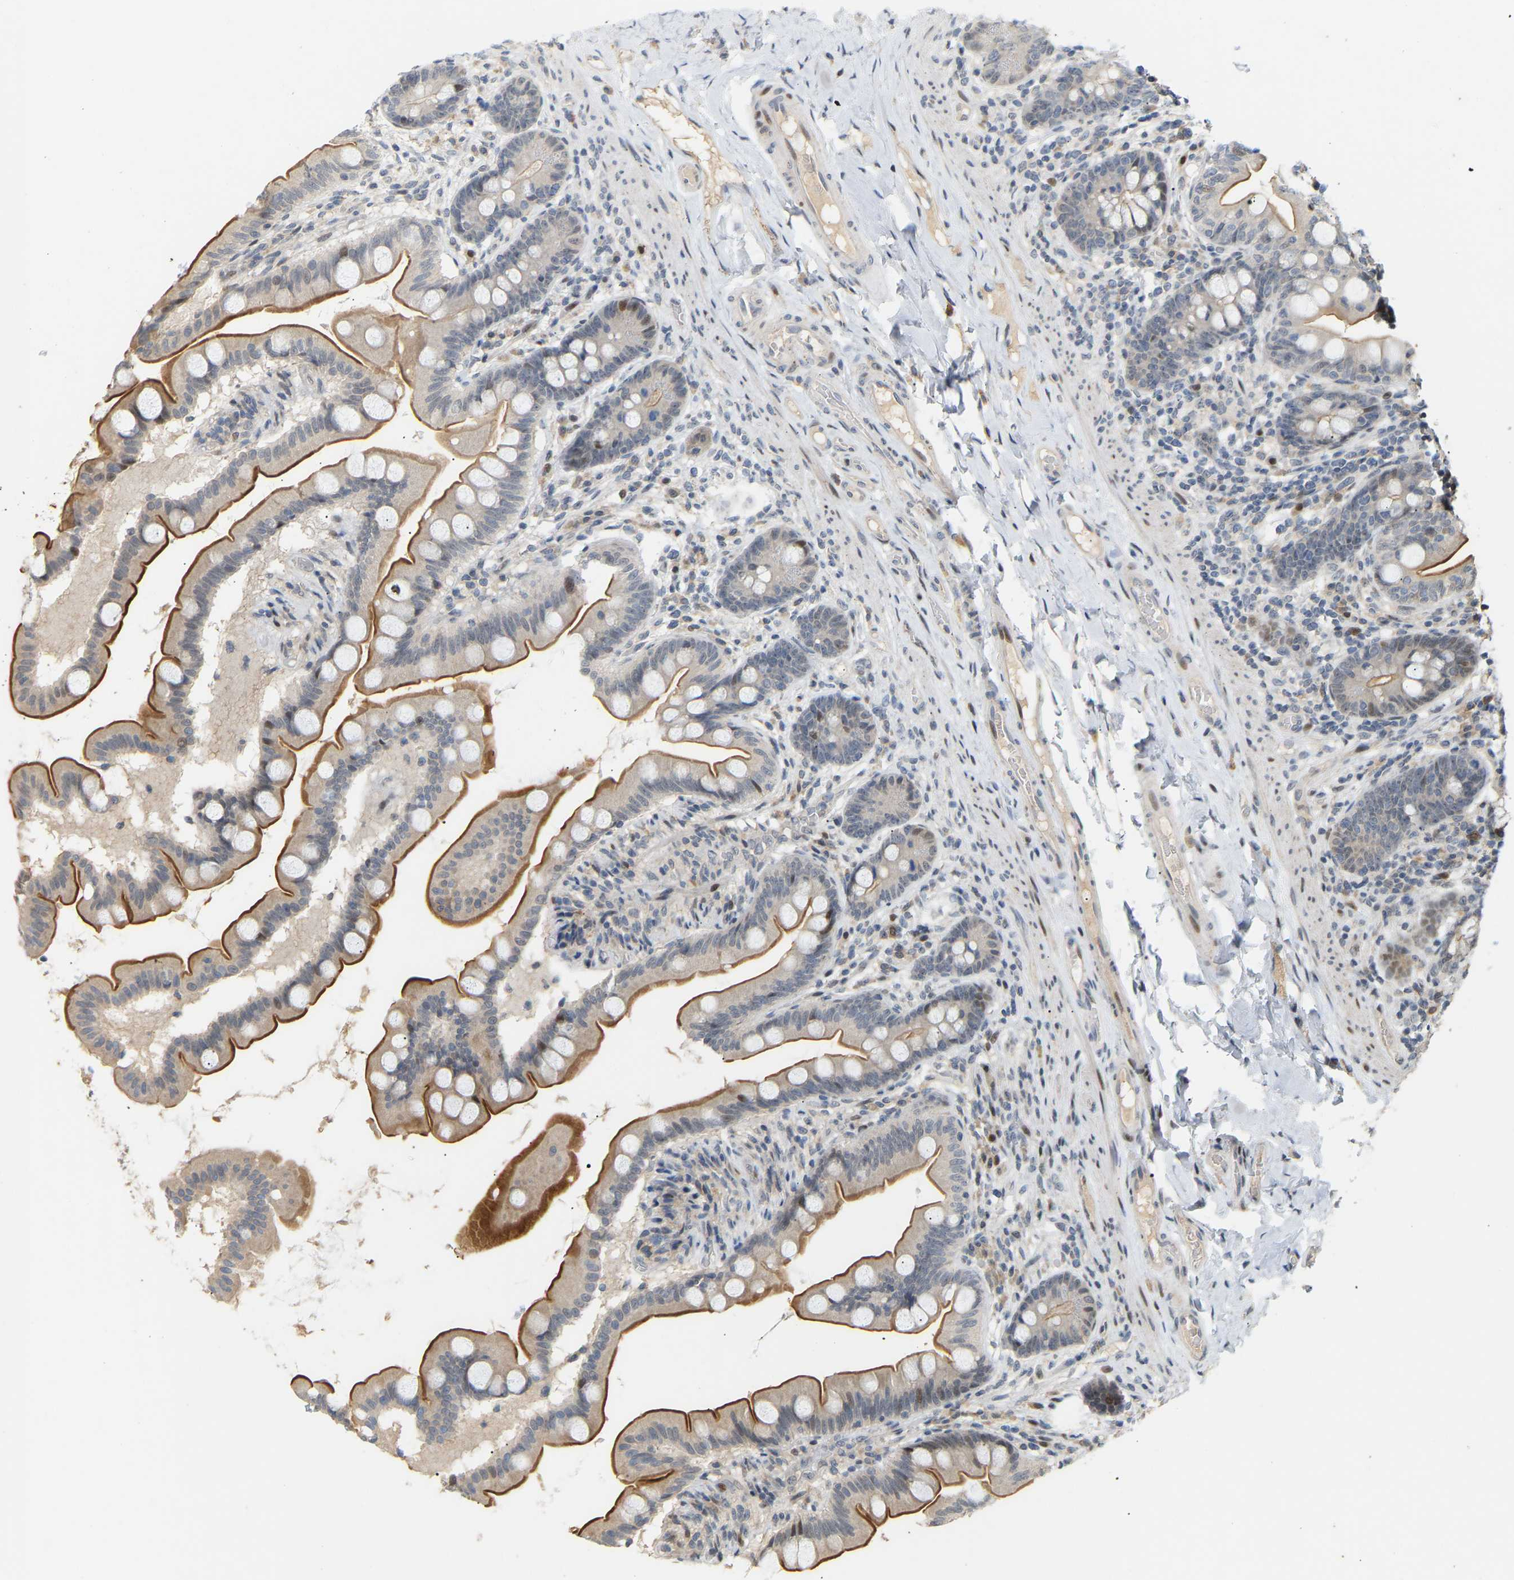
{"staining": {"intensity": "strong", "quantity": "25%-75%", "location": "cytoplasmic/membranous"}, "tissue": "small intestine", "cell_type": "Glandular cells", "image_type": "normal", "snomed": [{"axis": "morphology", "description": "Normal tissue, NOS"}, {"axis": "topography", "description": "Small intestine"}], "caption": "Glandular cells exhibit high levels of strong cytoplasmic/membranous staining in approximately 25%-75% of cells in unremarkable human small intestine.", "gene": "PTPN4", "patient": {"sex": "female", "age": 56}}